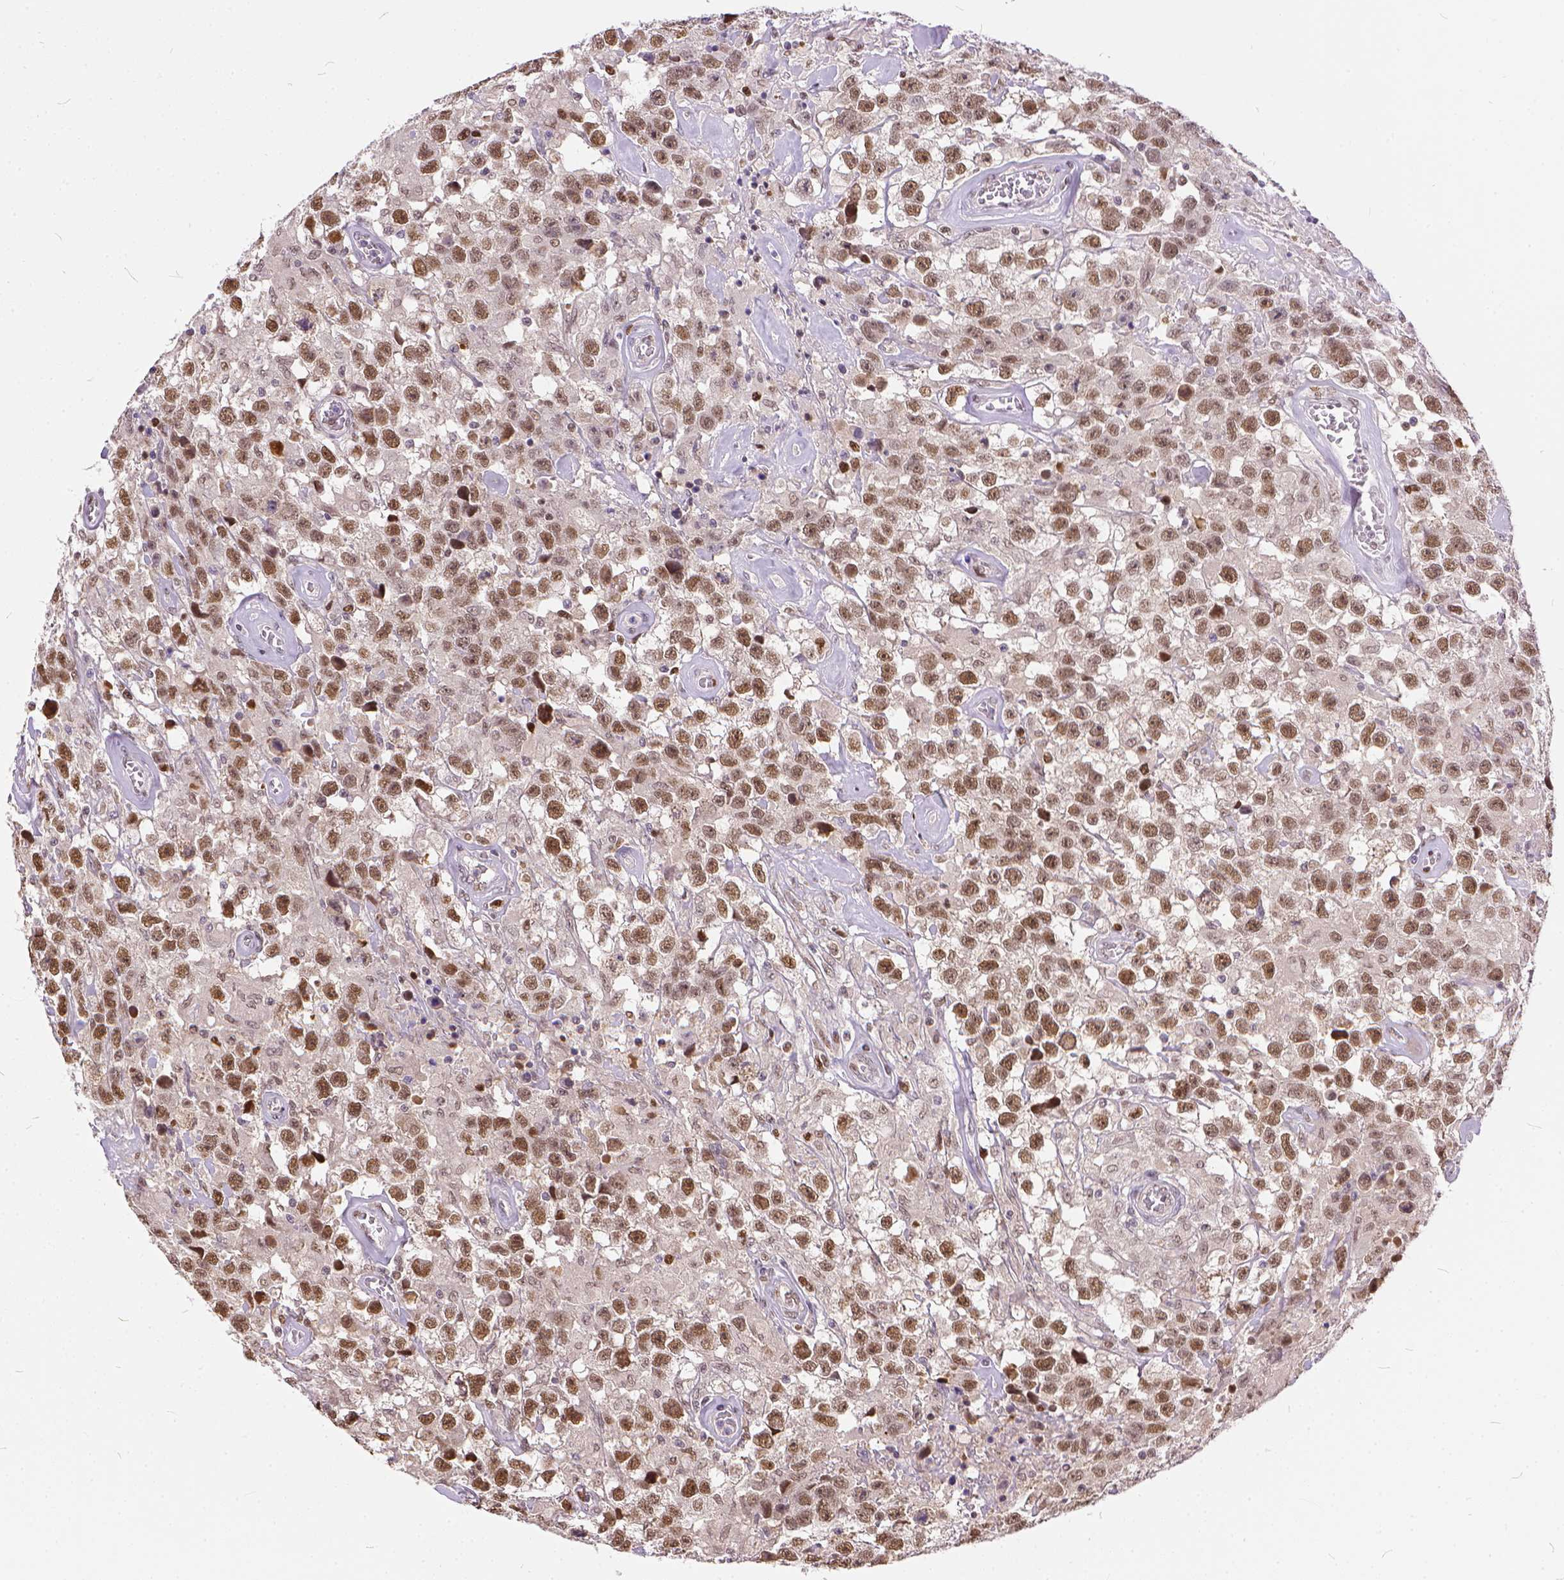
{"staining": {"intensity": "moderate", "quantity": ">75%", "location": "nuclear"}, "tissue": "testis cancer", "cell_type": "Tumor cells", "image_type": "cancer", "snomed": [{"axis": "morphology", "description": "Seminoma, NOS"}, {"axis": "topography", "description": "Testis"}], "caption": "Human testis seminoma stained with a brown dye displays moderate nuclear positive staining in approximately >75% of tumor cells.", "gene": "ERCC1", "patient": {"sex": "male", "age": 43}}